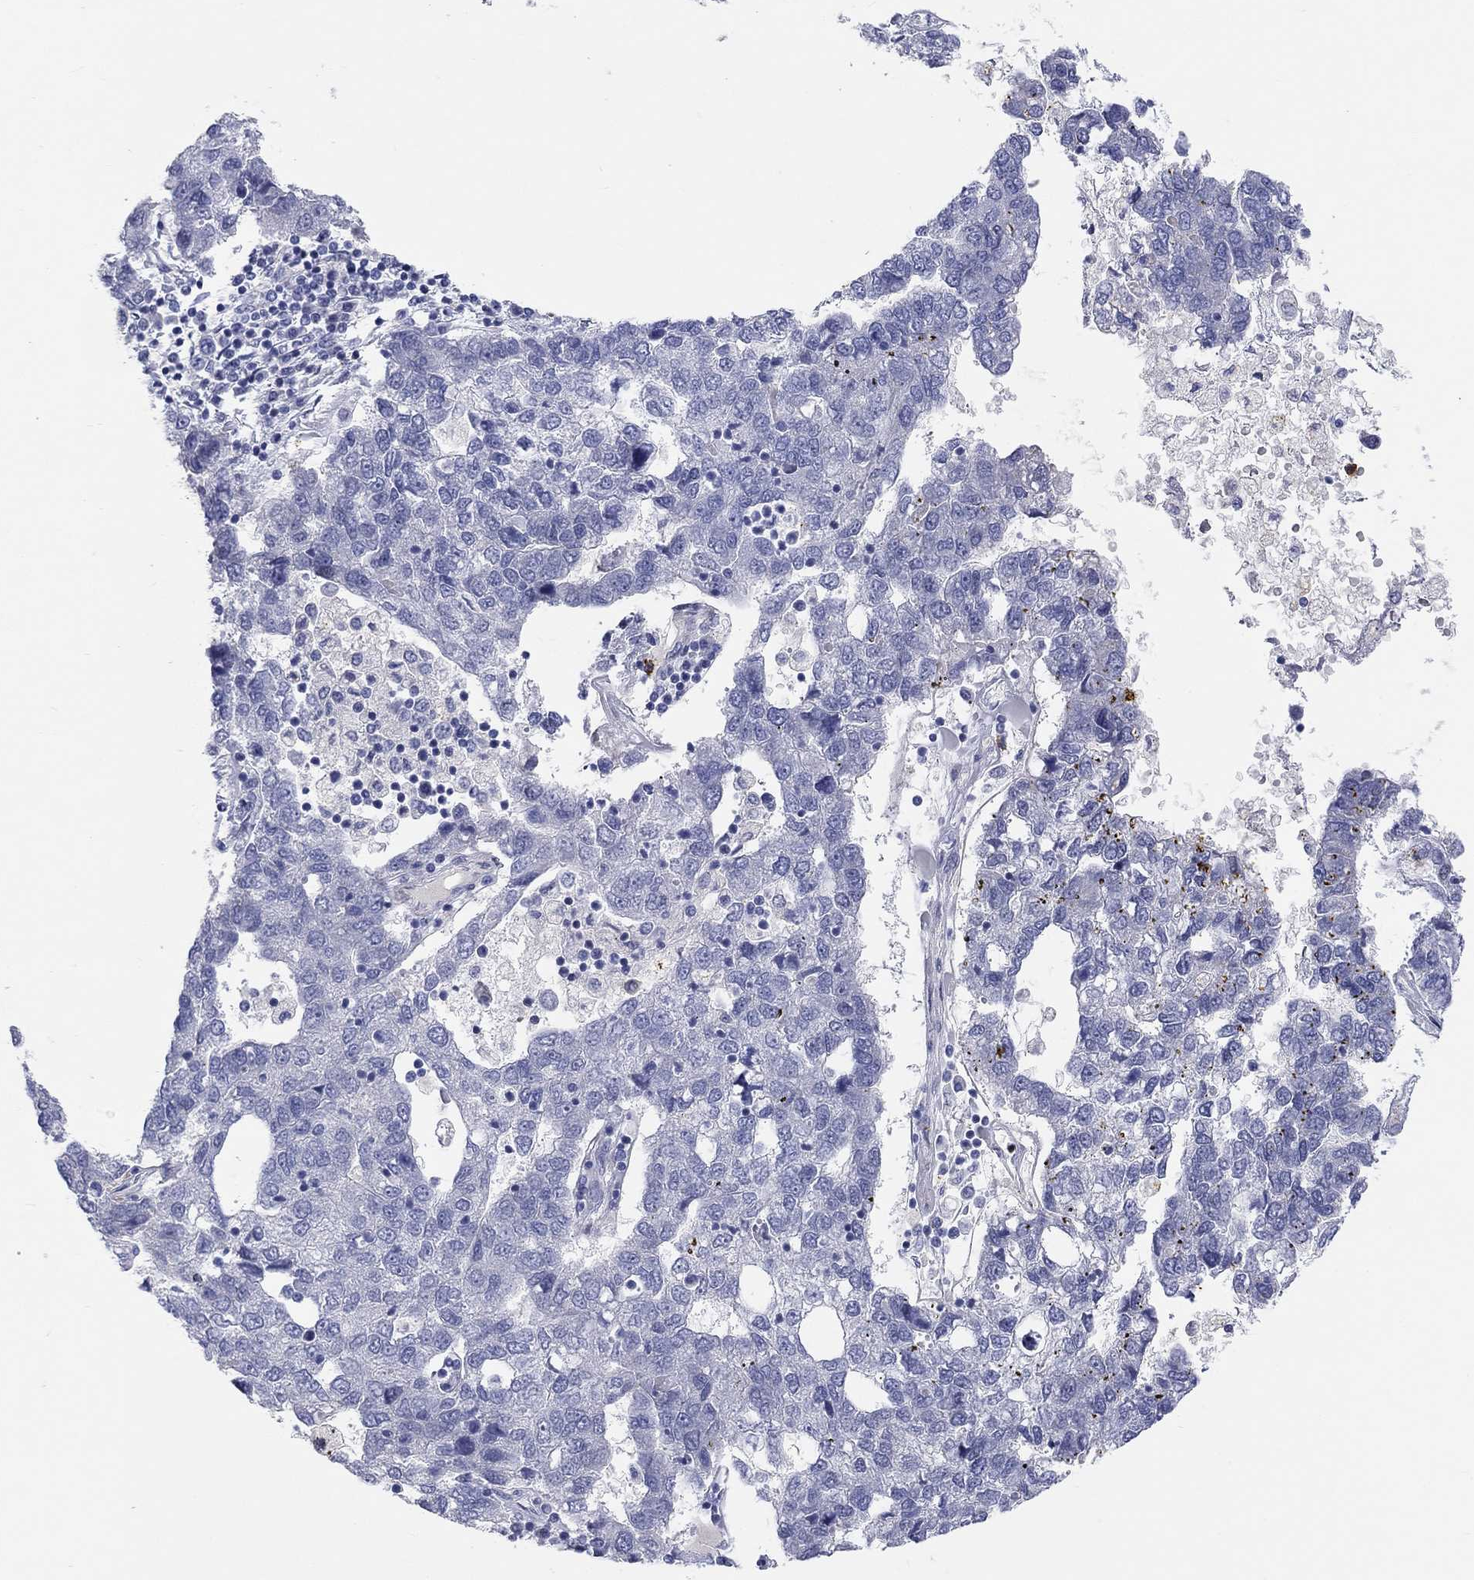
{"staining": {"intensity": "negative", "quantity": "none", "location": "none"}, "tissue": "pancreatic cancer", "cell_type": "Tumor cells", "image_type": "cancer", "snomed": [{"axis": "morphology", "description": "Adenocarcinoma, NOS"}, {"axis": "topography", "description": "Pancreas"}], "caption": "Pancreatic cancer stained for a protein using IHC exhibits no positivity tumor cells.", "gene": "ARHGAP36", "patient": {"sex": "female", "age": 61}}